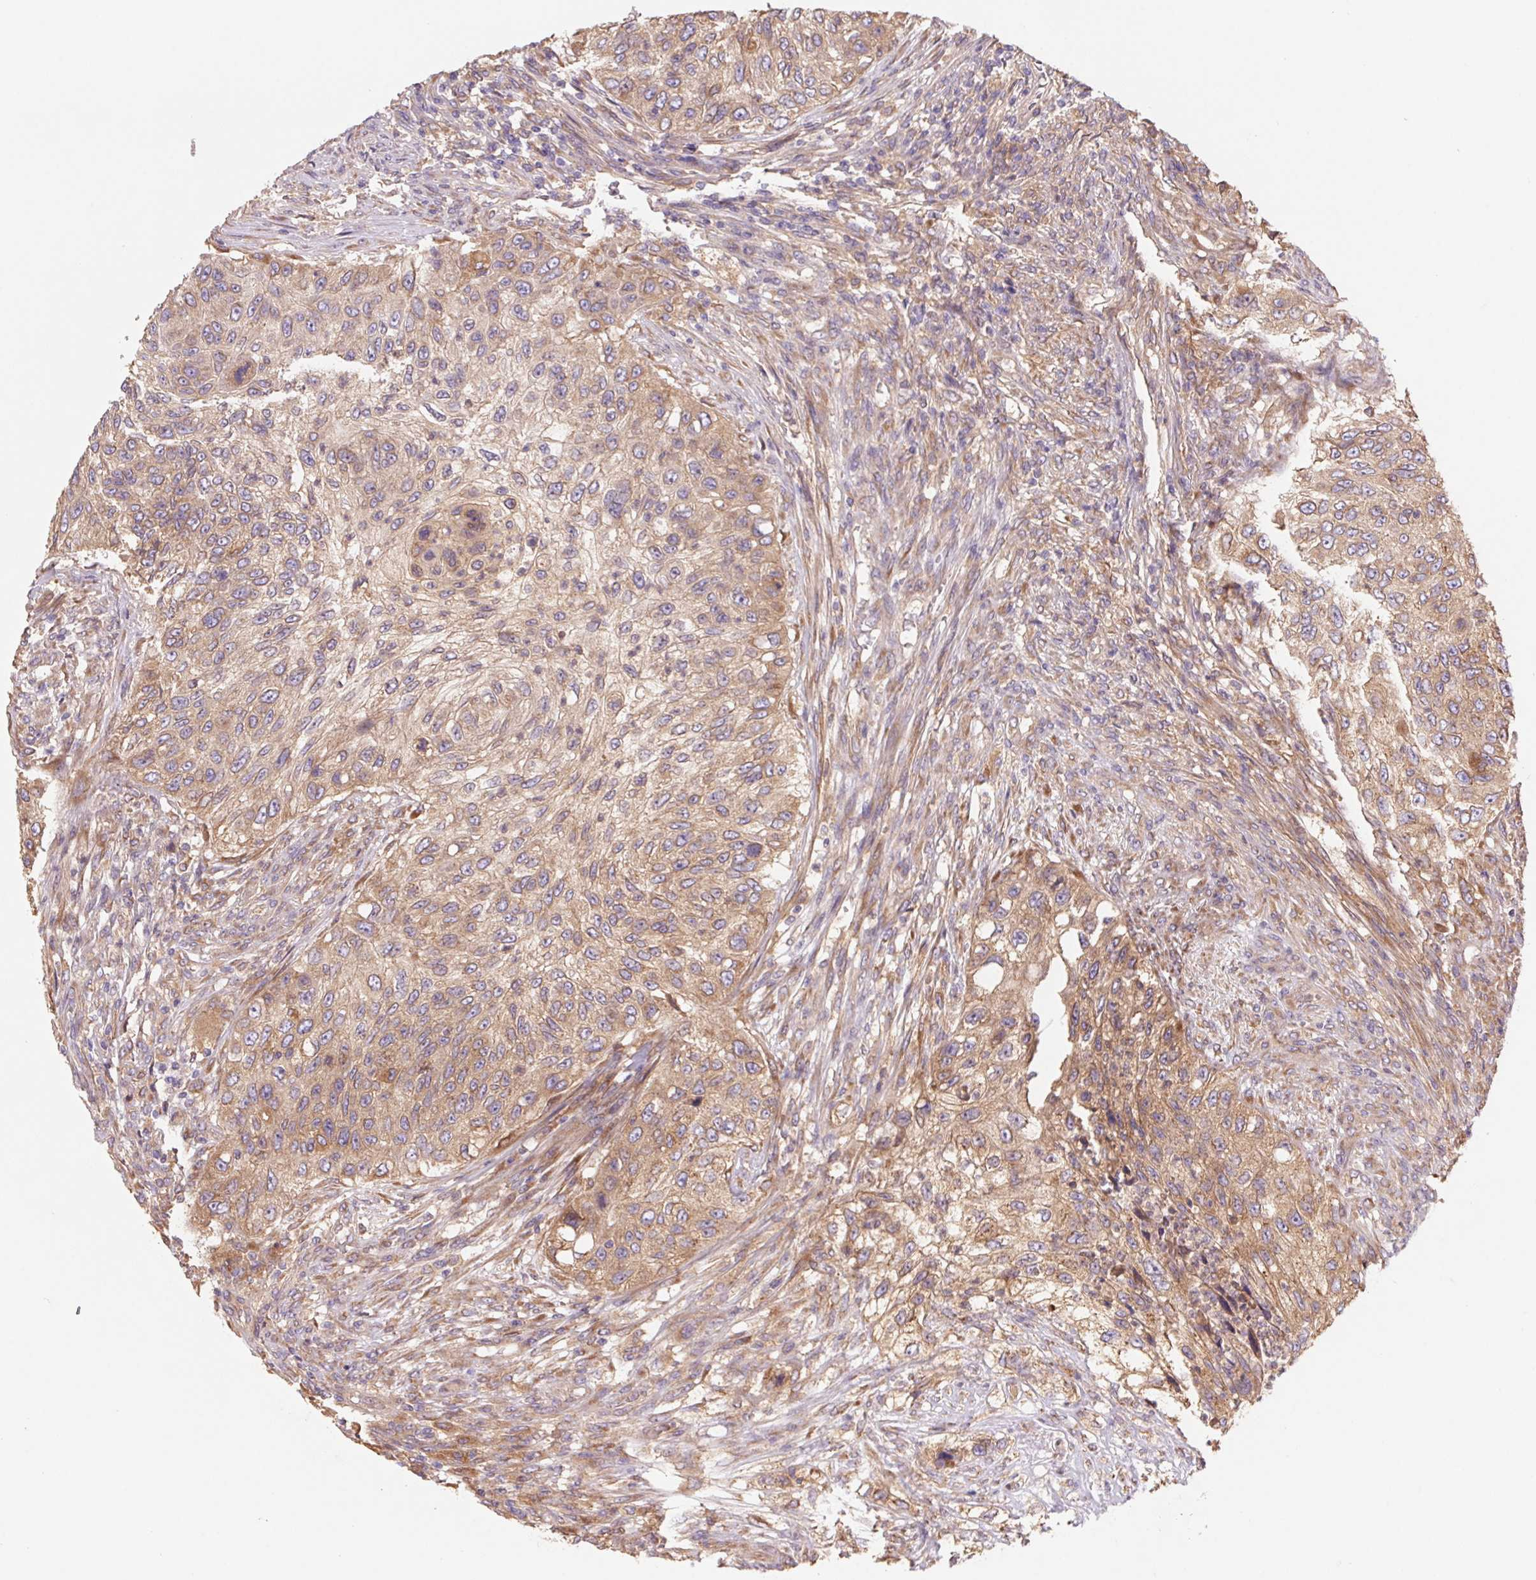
{"staining": {"intensity": "moderate", "quantity": ">75%", "location": "cytoplasmic/membranous"}, "tissue": "urothelial cancer", "cell_type": "Tumor cells", "image_type": "cancer", "snomed": [{"axis": "morphology", "description": "Urothelial carcinoma, High grade"}, {"axis": "topography", "description": "Urinary bladder"}], "caption": "High-grade urothelial carcinoma stained with a brown dye reveals moderate cytoplasmic/membranous positive staining in approximately >75% of tumor cells.", "gene": "RAB1A", "patient": {"sex": "female", "age": 60}}